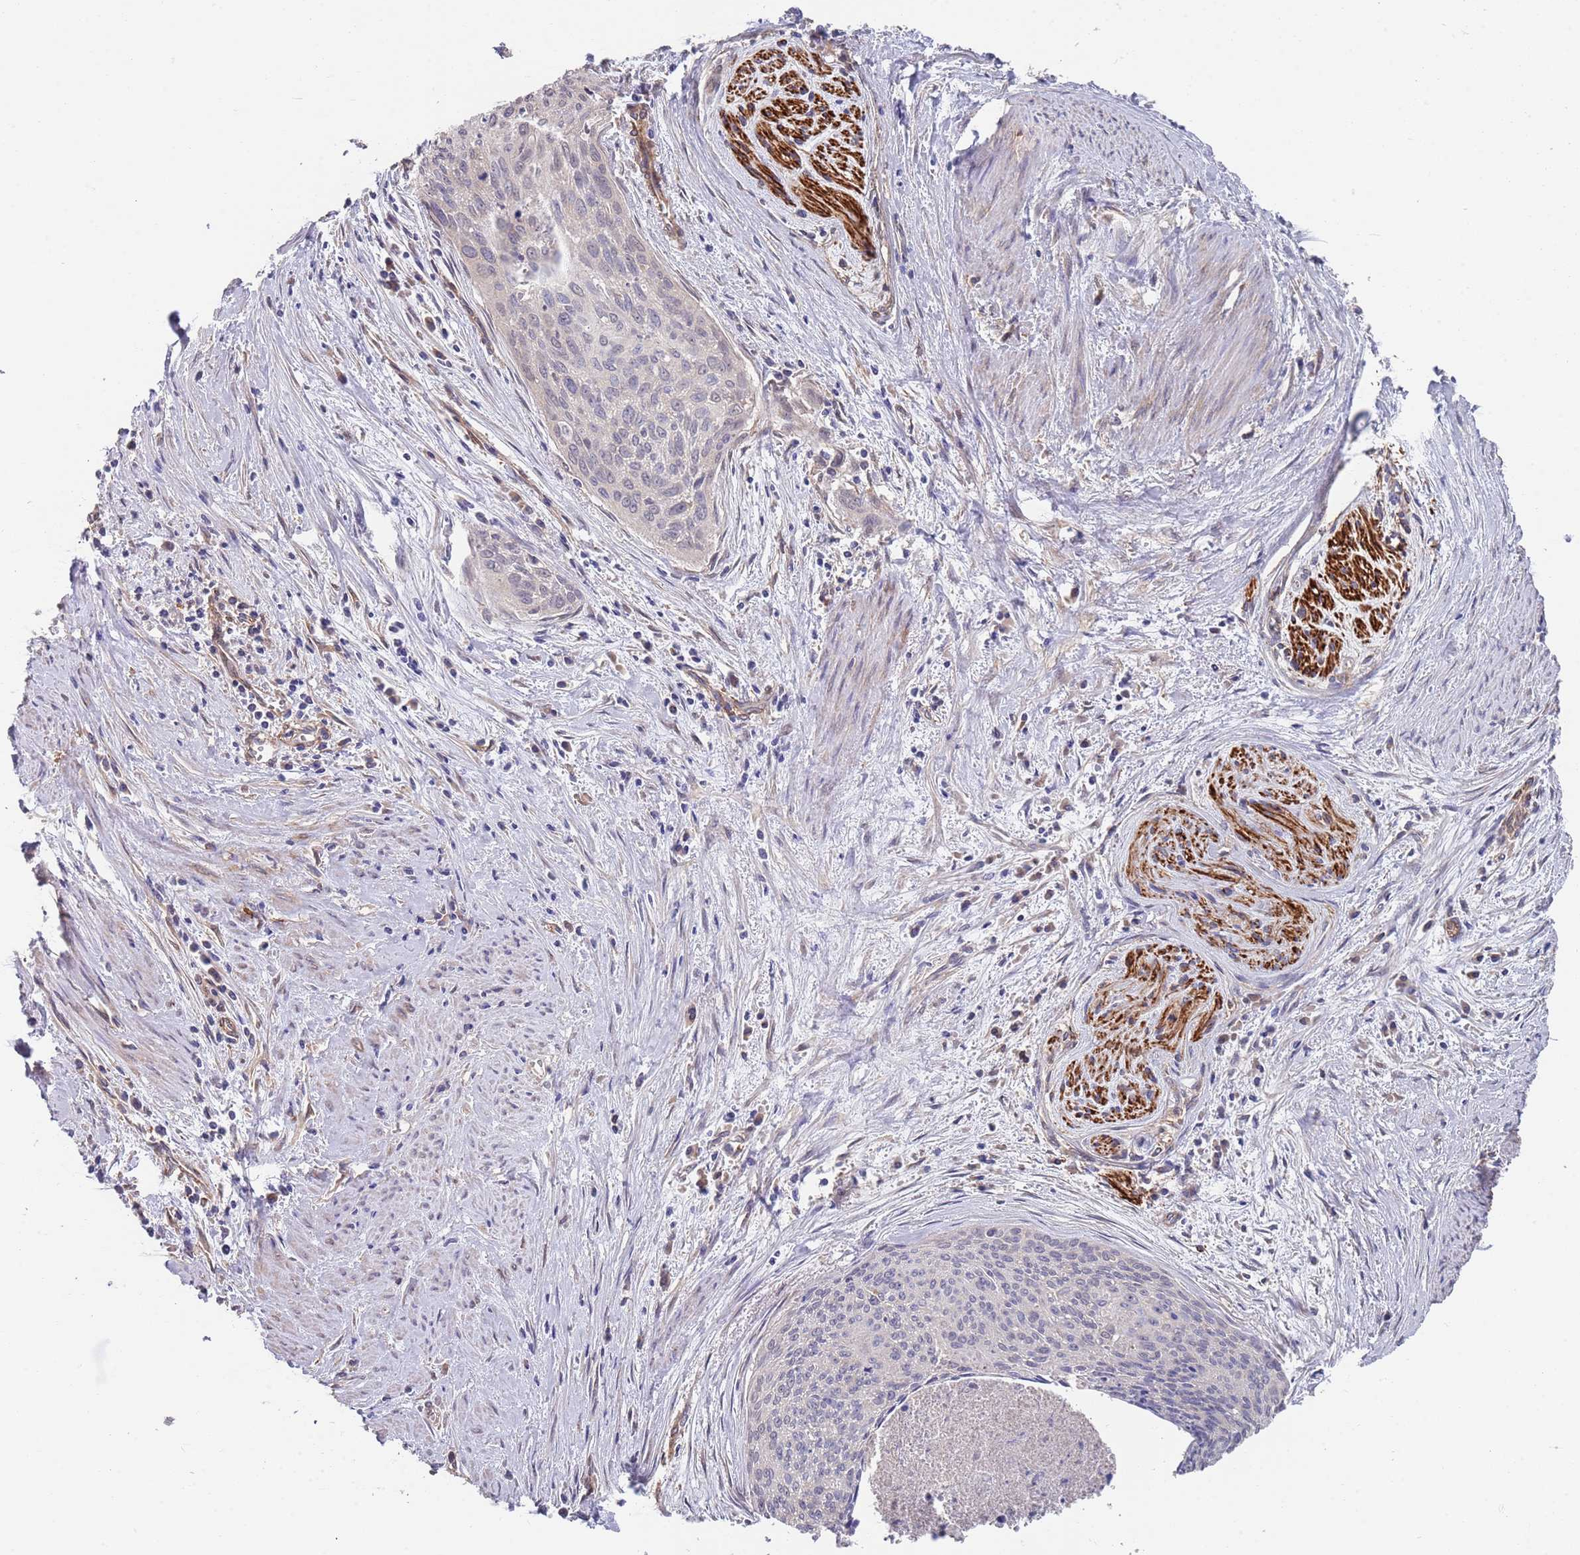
{"staining": {"intensity": "negative", "quantity": "none", "location": "none"}, "tissue": "cervical cancer", "cell_type": "Tumor cells", "image_type": "cancer", "snomed": [{"axis": "morphology", "description": "Squamous cell carcinoma, NOS"}, {"axis": "topography", "description": "Cervix"}], "caption": "Image shows no protein expression in tumor cells of cervical squamous cell carcinoma tissue.", "gene": "ANK2", "patient": {"sex": "female", "age": 55}}